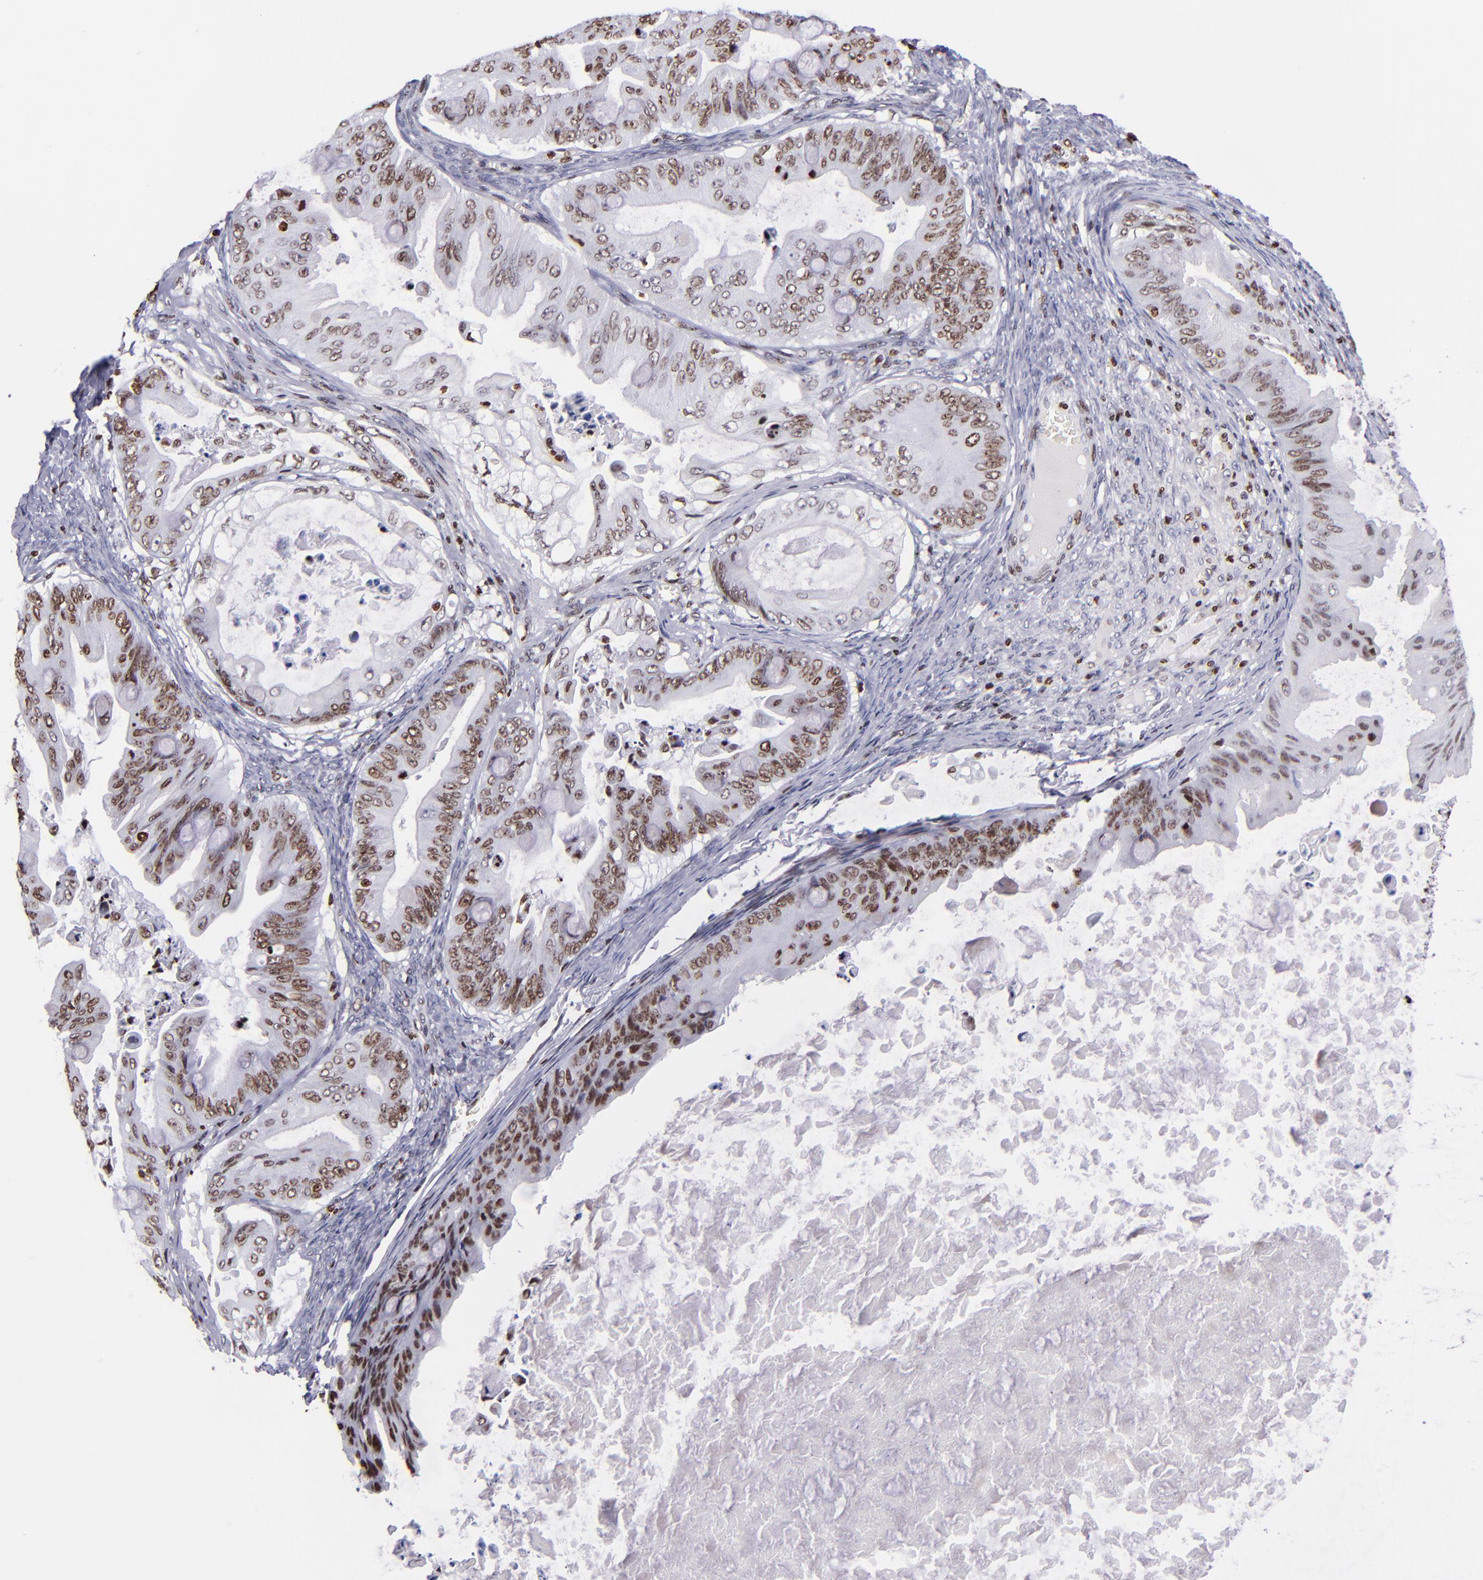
{"staining": {"intensity": "moderate", "quantity": "25%-75%", "location": "nuclear"}, "tissue": "ovarian cancer", "cell_type": "Tumor cells", "image_type": "cancer", "snomed": [{"axis": "morphology", "description": "Cystadenocarcinoma, mucinous, NOS"}, {"axis": "topography", "description": "Ovary"}], "caption": "Immunohistochemistry (IHC) staining of mucinous cystadenocarcinoma (ovarian), which displays medium levels of moderate nuclear expression in about 25%-75% of tumor cells indicating moderate nuclear protein expression. The staining was performed using DAB (3,3'-diaminobenzidine) (brown) for protein detection and nuclei were counterstained in hematoxylin (blue).", "gene": "CDKL5", "patient": {"sex": "female", "age": 37}}